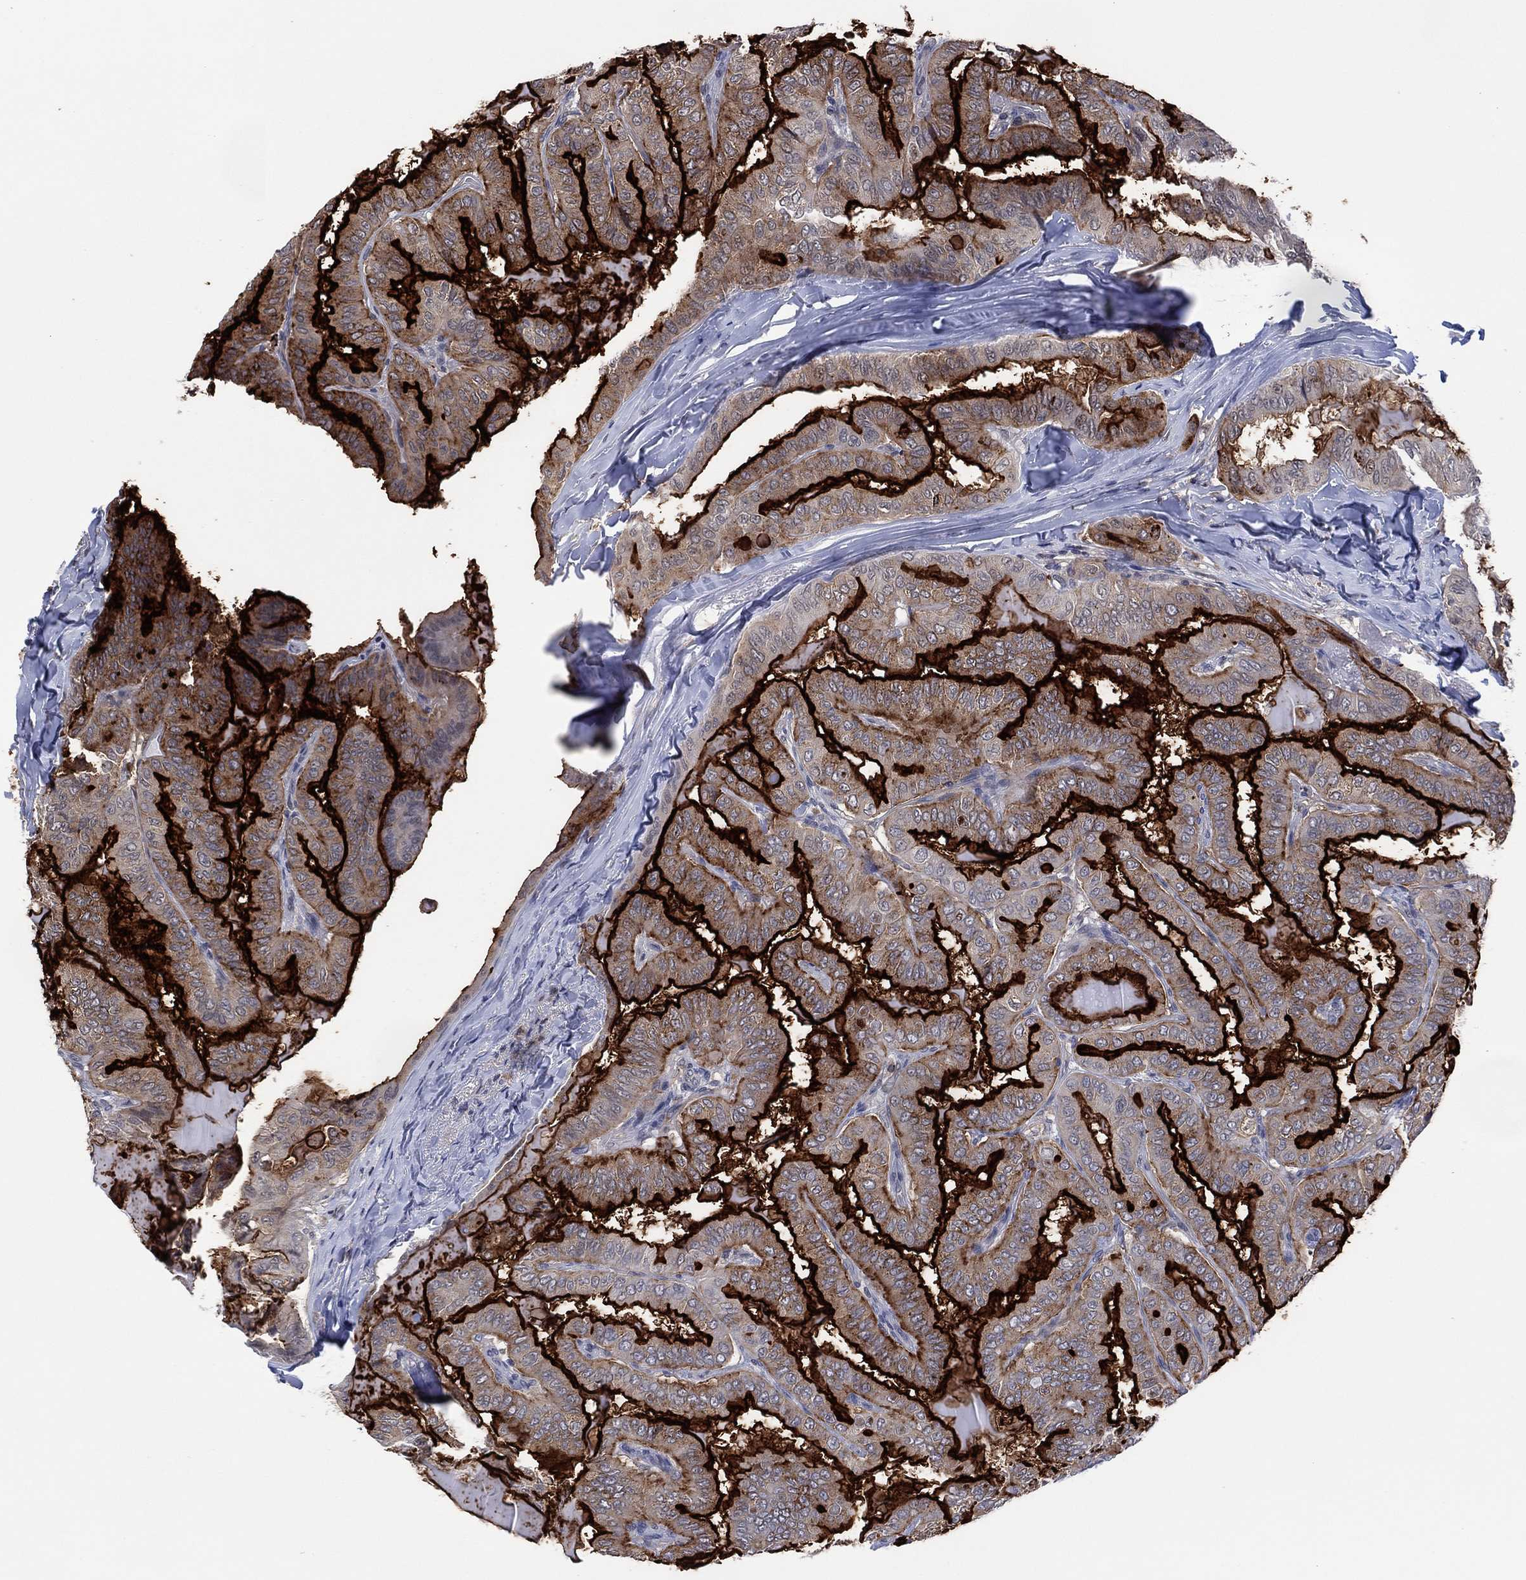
{"staining": {"intensity": "strong", "quantity": "25%-75%", "location": "cytoplasmic/membranous"}, "tissue": "thyroid cancer", "cell_type": "Tumor cells", "image_type": "cancer", "snomed": [{"axis": "morphology", "description": "Papillary adenocarcinoma, NOS"}, {"axis": "topography", "description": "Thyroid gland"}], "caption": "Protein expression analysis of thyroid cancer (papillary adenocarcinoma) shows strong cytoplasmic/membranous staining in approximately 25%-75% of tumor cells.", "gene": "DPP4", "patient": {"sex": "female", "age": 68}}